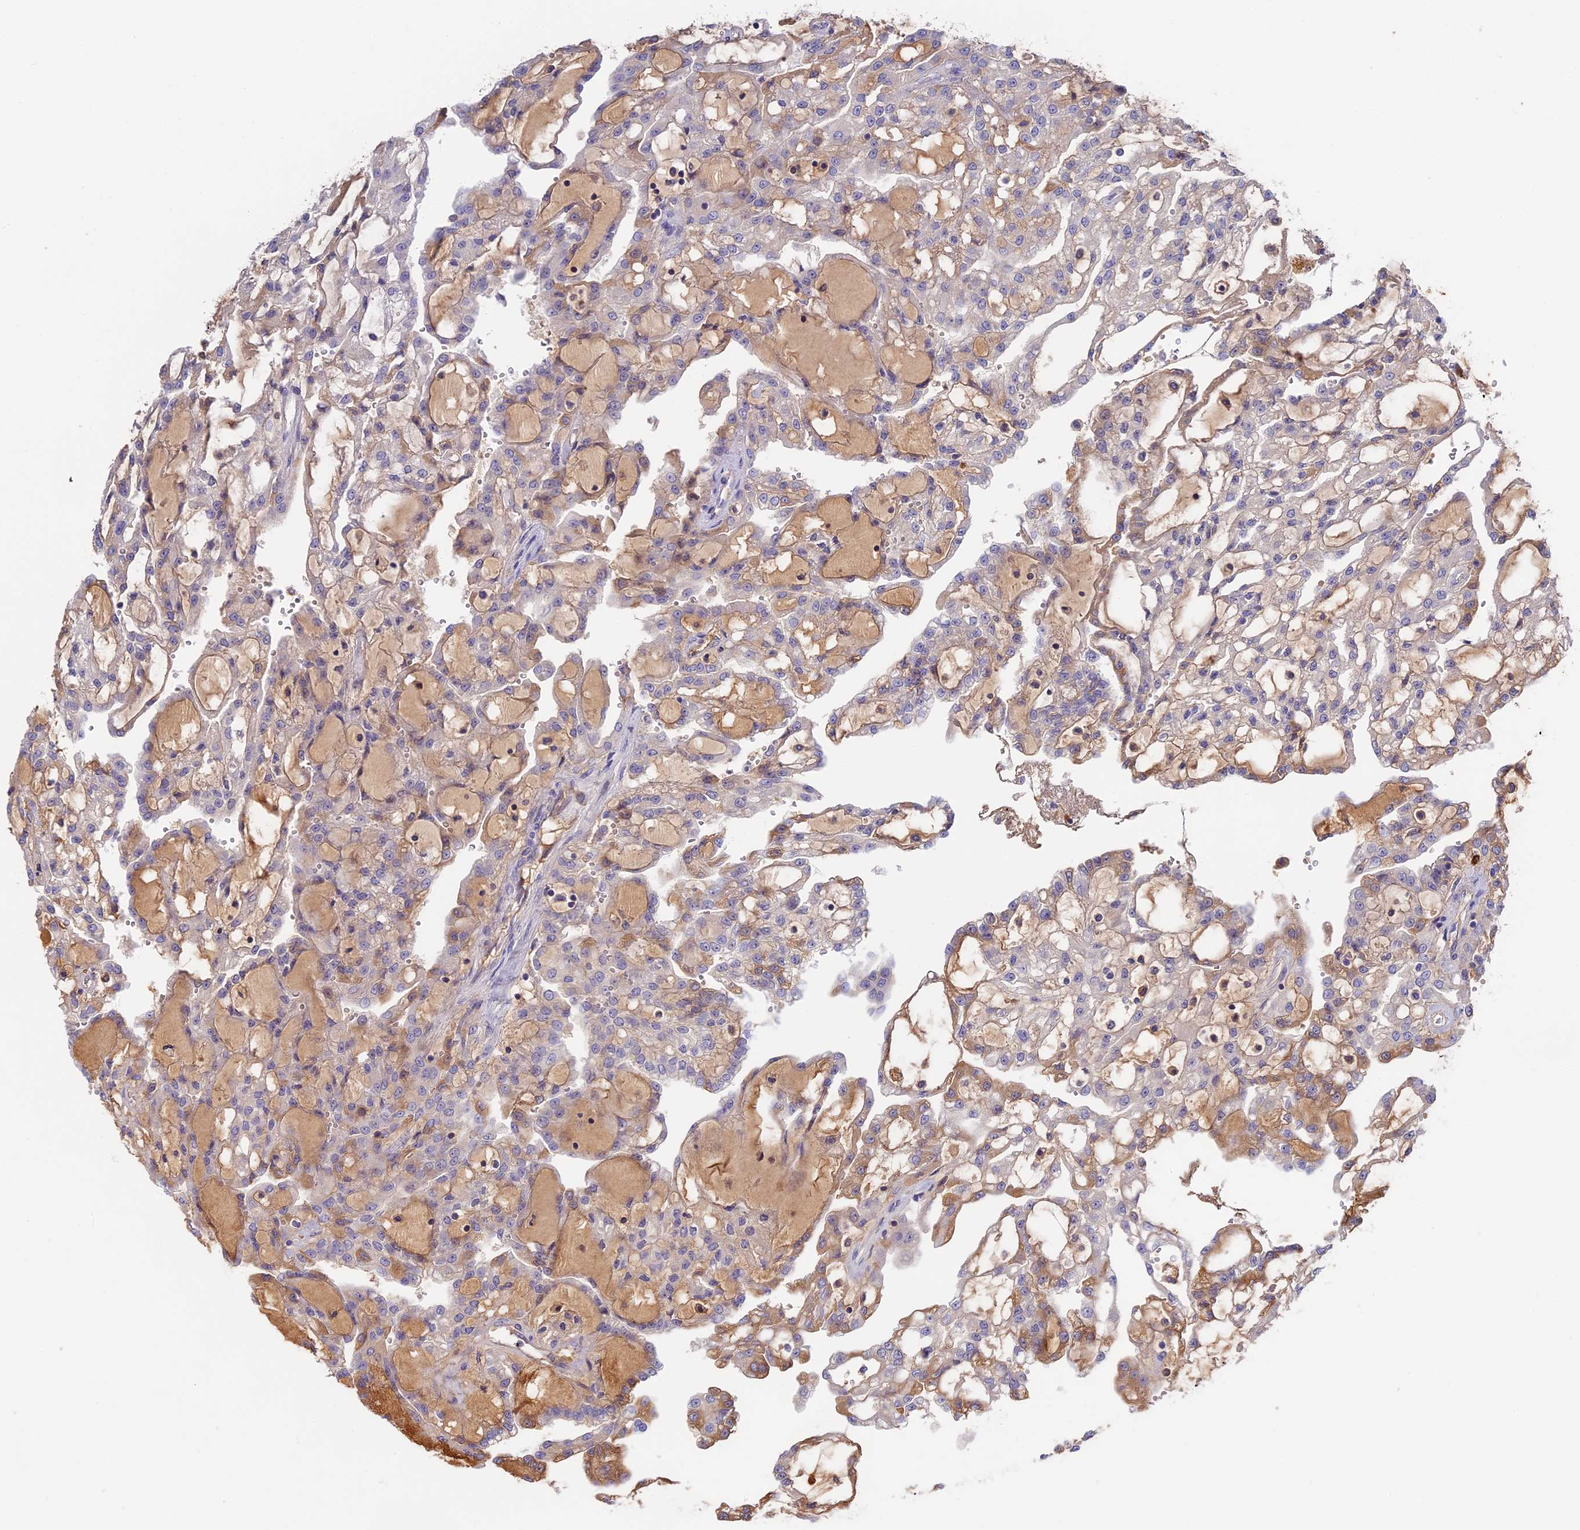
{"staining": {"intensity": "weak", "quantity": "<25%", "location": "cytoplasmic/membranous"}, "tissue": "renal cancer", "cell_type": "Tumor cells", "image_type": "cancer", "snomed": [{"axis": "morphology", "description": "Adenocarcinoma, NOS"}, {"axis": "topography", "description": "Kidney"}], "caption": "IHC of renal cancer (adenocarcinoma) shows no positivity in tumor cells.", "gene": "ADGRD1", "patient": {"sex": "male", "age": 63}}